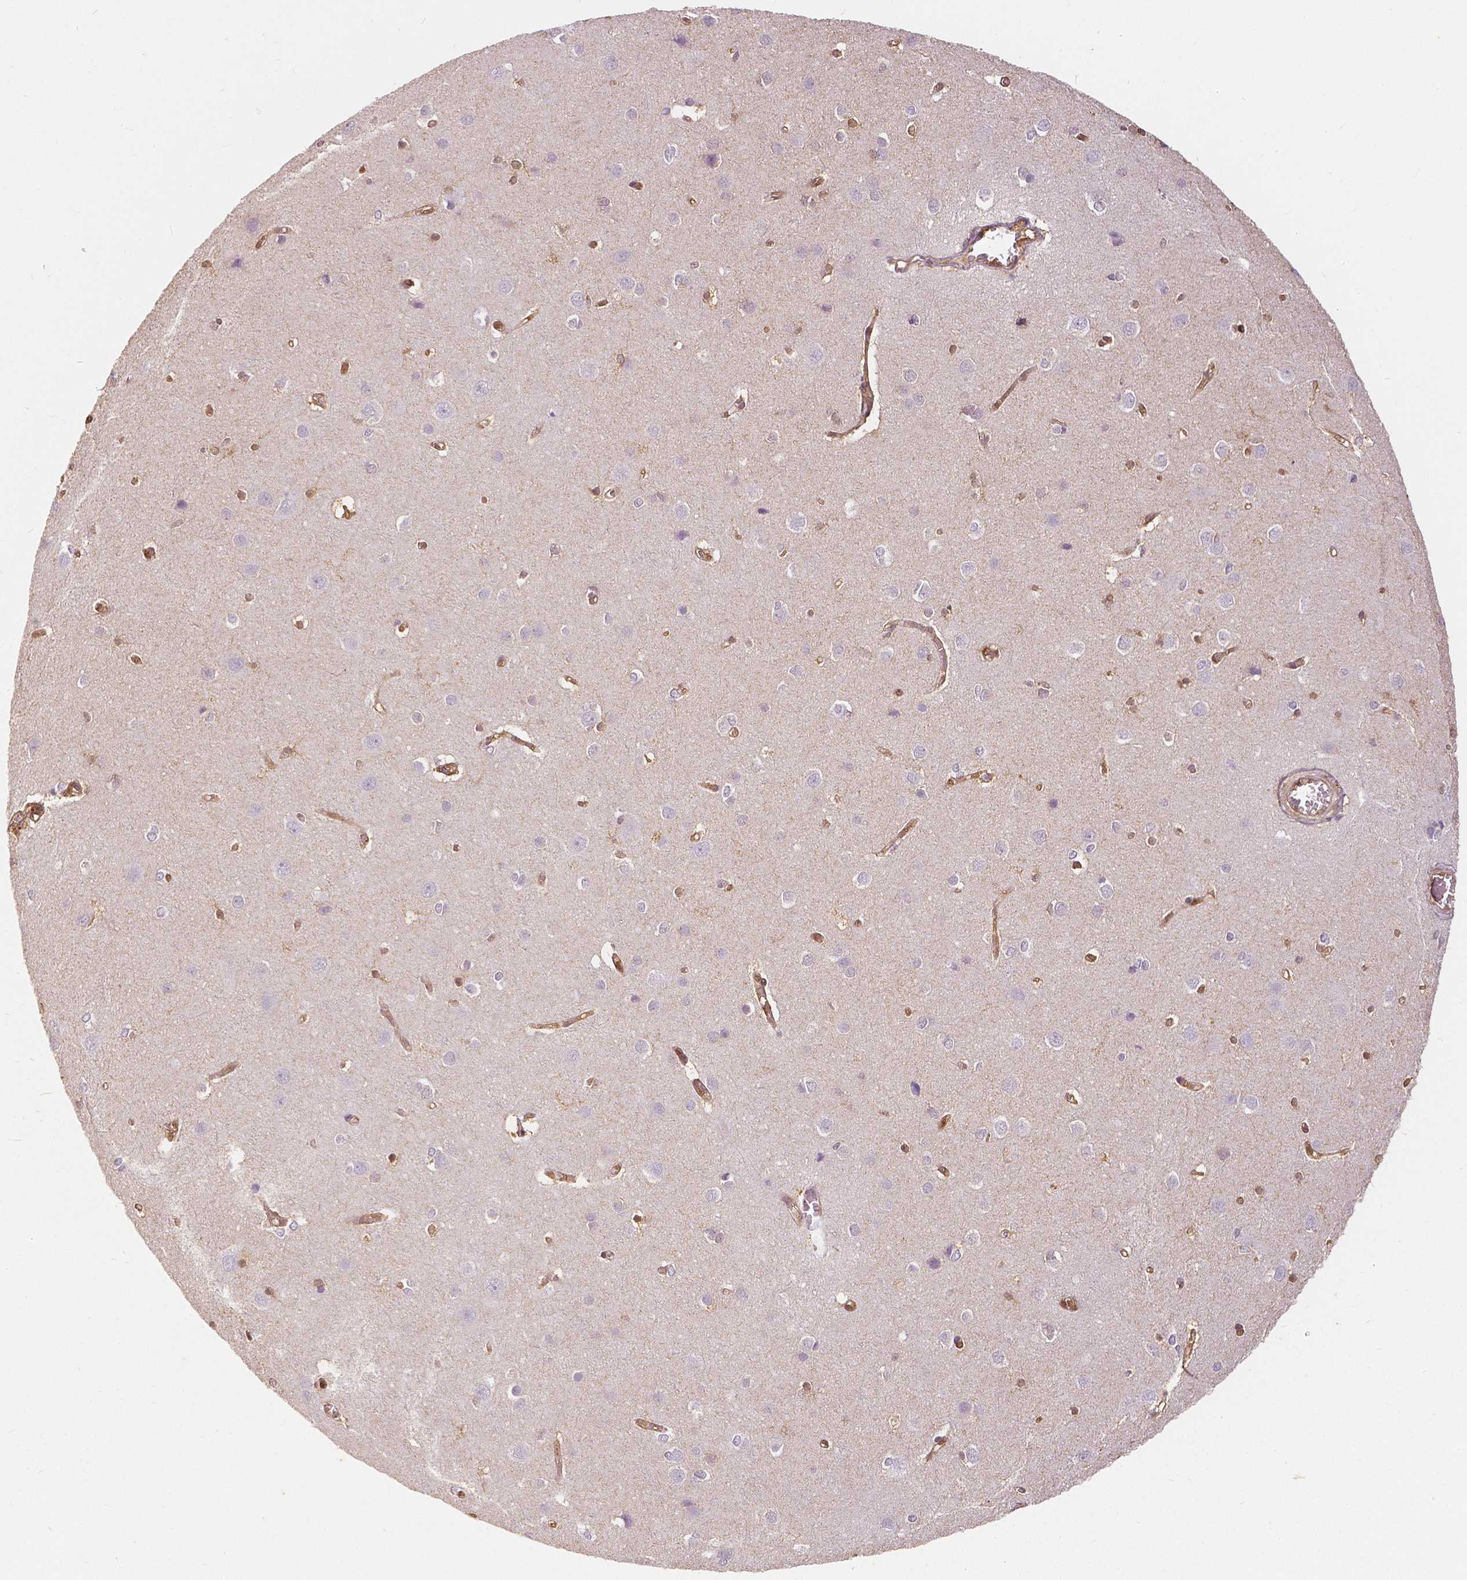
{"staining": {"intensity": "moderate", "quantity": ">75%", "location": "cytoplasmic/membranous,nuclear"}, "tissue": "cerebral cortex", "cell_type": "Endothelial cells", "image_type": "normal", "snomed": [{"axis": "morphology", "description": "Normal tissue, NOS"}, {"axis": "topography", "description": "Cerebral cortex"}], "caption": "Immunohistochemical staining of unremarkable human cerebral cortex exhibits medium levels of moderate cytoplasmic/membranous,nuclear expression in approximately >75% of endothelial cells.", "gene": "NAPRT", "patient": {"sex": "male", "age": 37}}